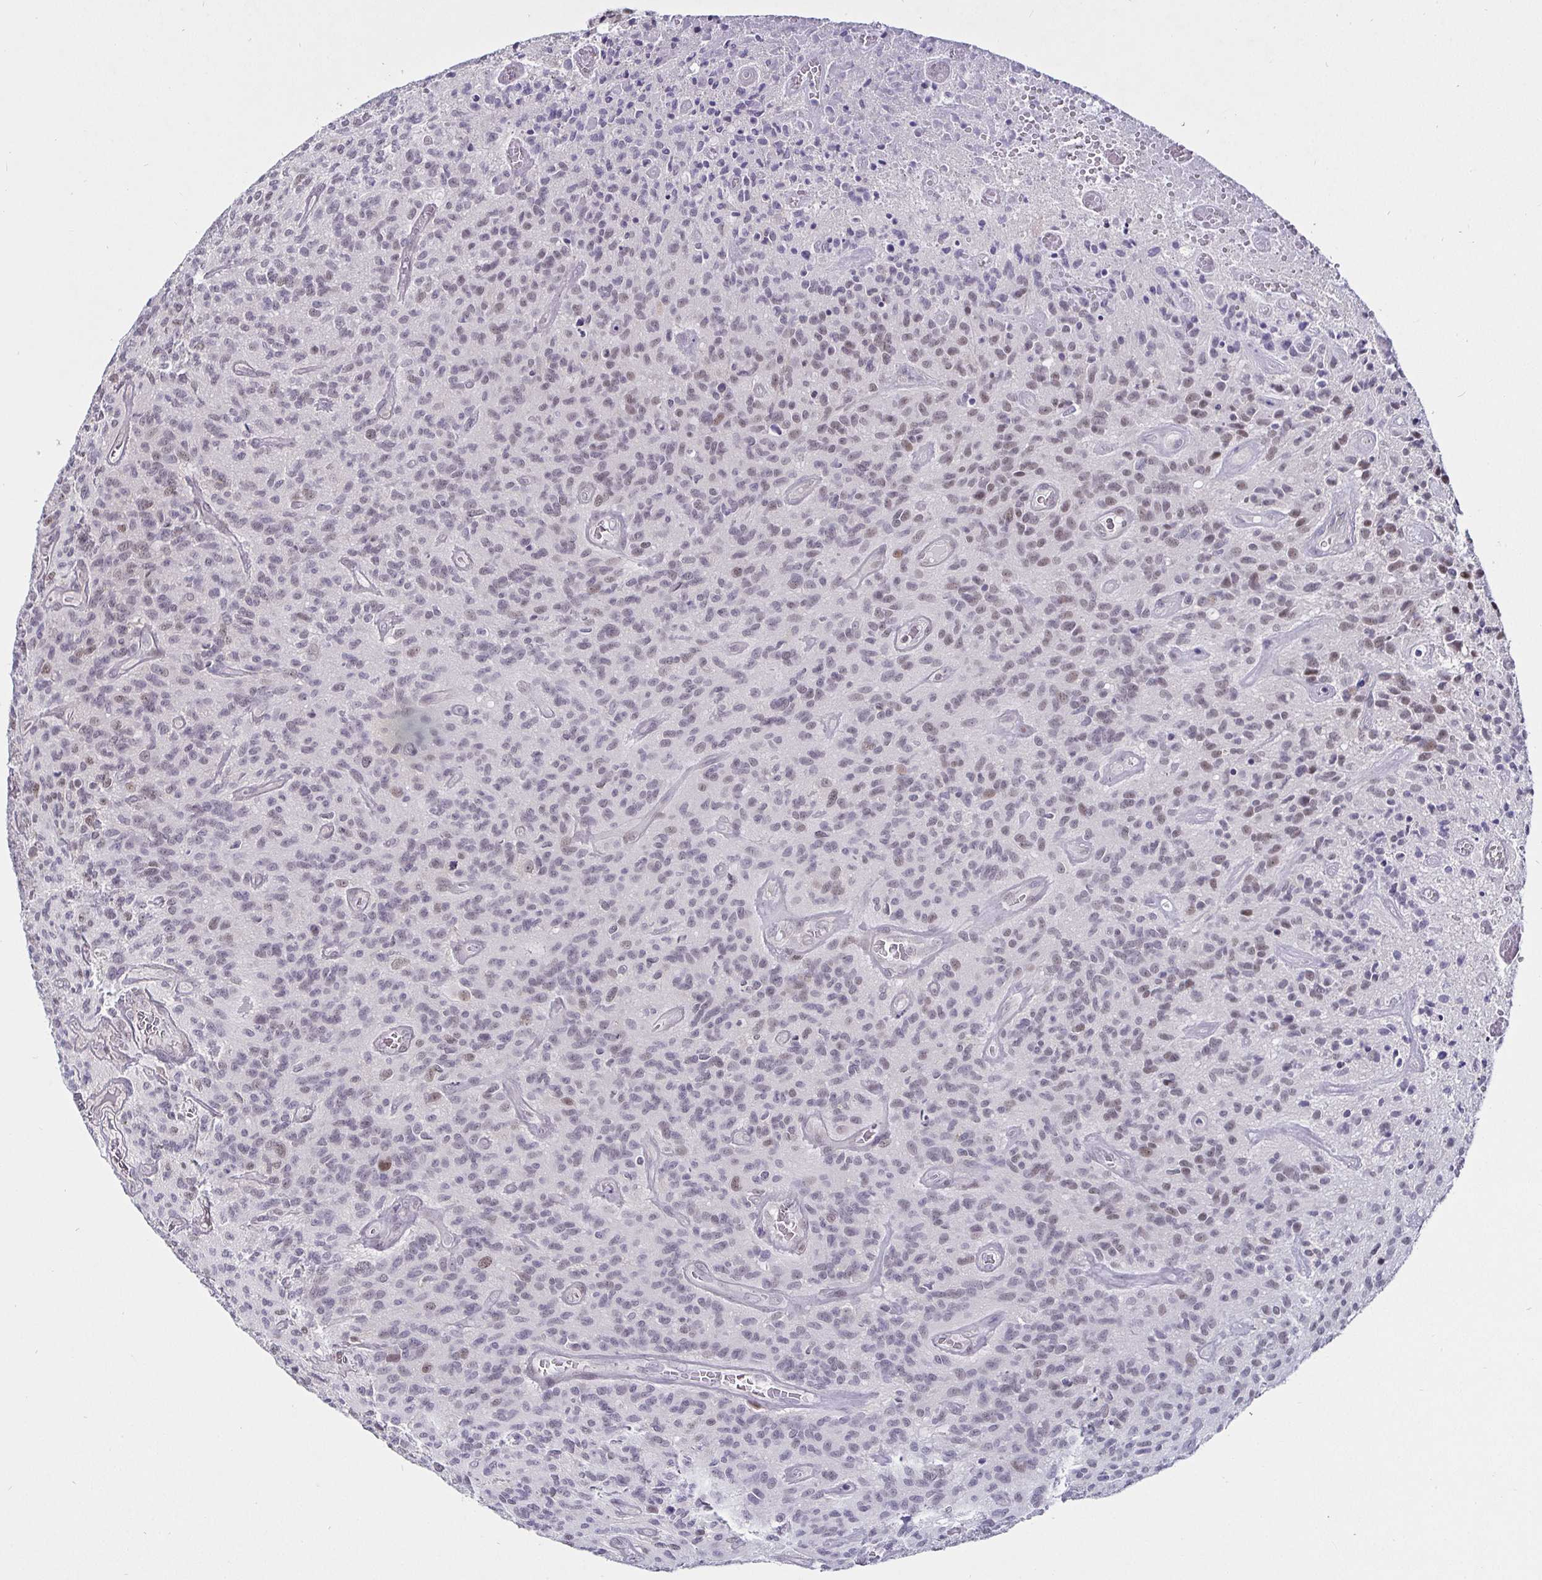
{"staining": {"intensity": "weak", "quantity": "25%-75%", "location": "nuclear"}, "tissue": "glioma", "cell_type": "Tumor cells", "image_type": "cancer", "snomed": [{"axis": "morphology", "description": "Glioma, malignant, High grade"}, {"axis": "topography", "description": "Brain"}], "caption": "A low amount of weak nuclear positivity is identified in approximately 25%-75% of tumor cells in glioma tissue.", "gene": "MLH1", "patient": {"sex": "male", "age": 76}}